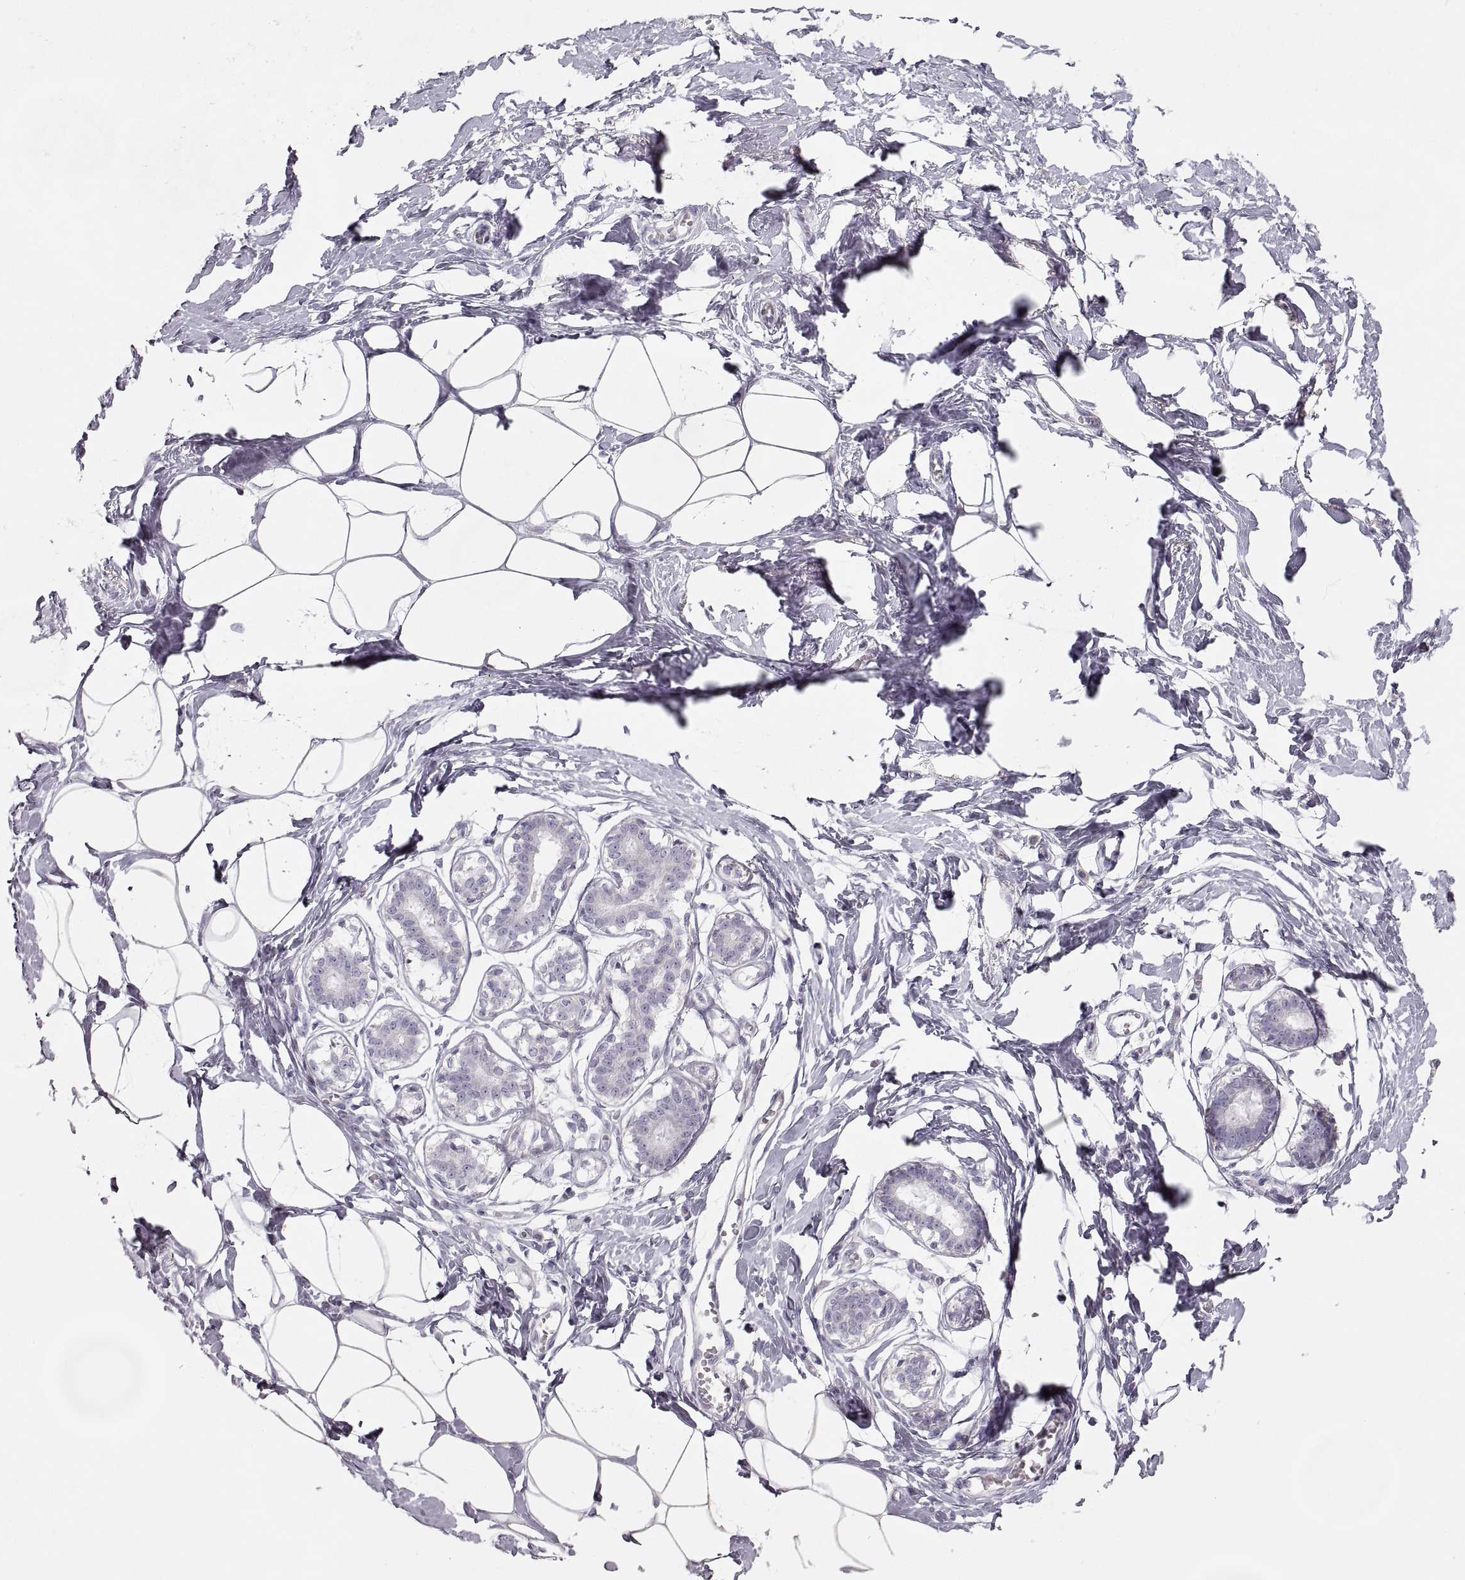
{"staining": {"intensity": "negative", "quantity": "none", "location": "none"}, "tissue": "breast", "cell_type": "Adipocytes", "image_type": "normal", "snomed": [{"axis": "morphology", "description": "Normal tissue, NOS"}, {"axis": "morphology", "description": "Lobular carcinoma, in situ"}, {"axis": "topography", "description": "Breast"}], "caption": "A high-resolution histopathology image shows immunohistochemistry staining of normal breast, which displays no significant expression in adipocytes. Nuclei are stained in blue.", "gene": "ZP3", "patient": {"sex": "female", "age": 35}}